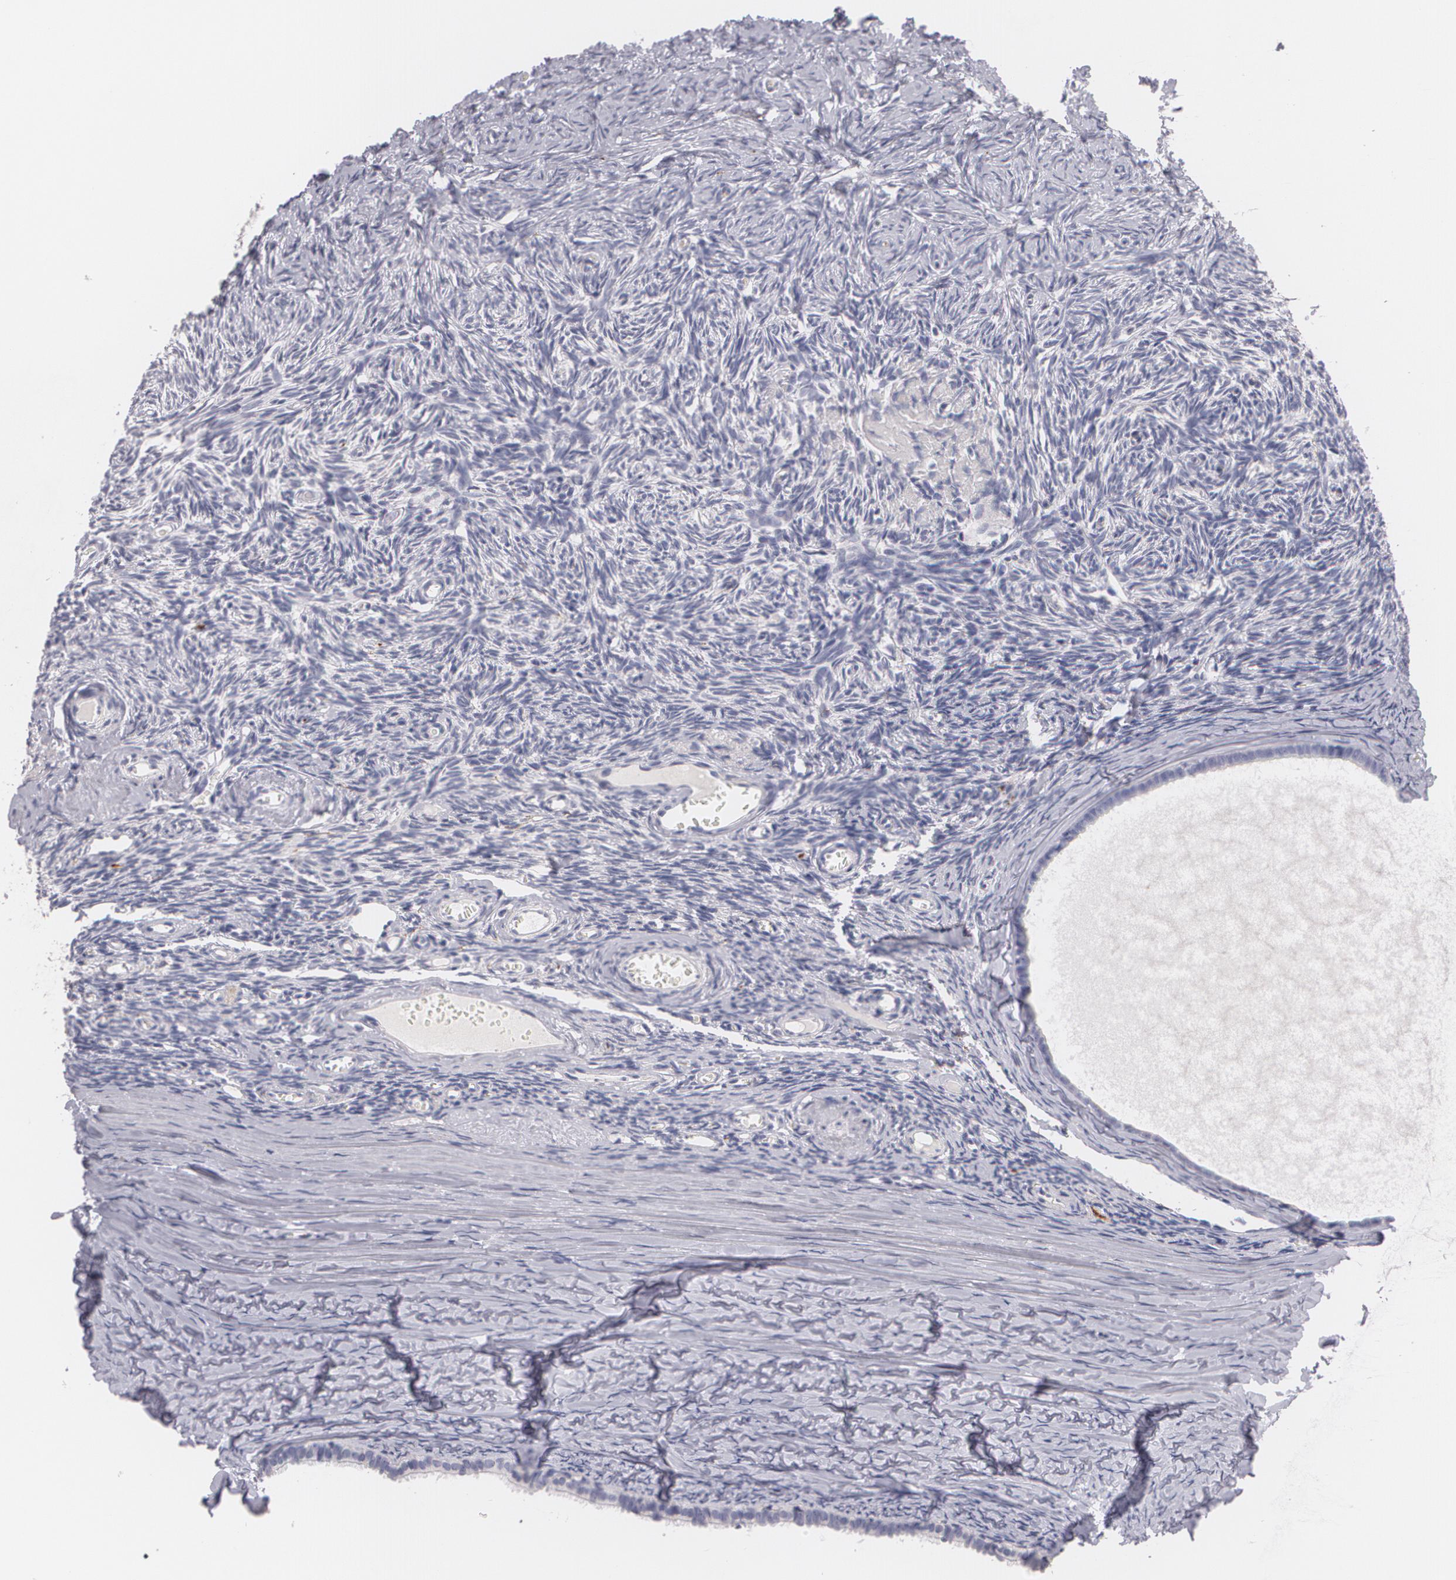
{"staining": {"intensity": "negative", "quantity": "none", "location": "none"}, "tissue": "ovary", "cell_type": "Follicle cells", "image_type": "normal", "snomed": [{"axis": "morphology", "description": "Normal tissue, NOS"}, {"axis": "topography", "description": "Ovary"}], "caption": "A high-resolution histopathology image shows immunohistochemistry (IHC) staining of normal ovary, which demonstrates no significant staining in follicle cells.", "gene": "NGFR", "patient": {"sex": "female", "age": 59}}